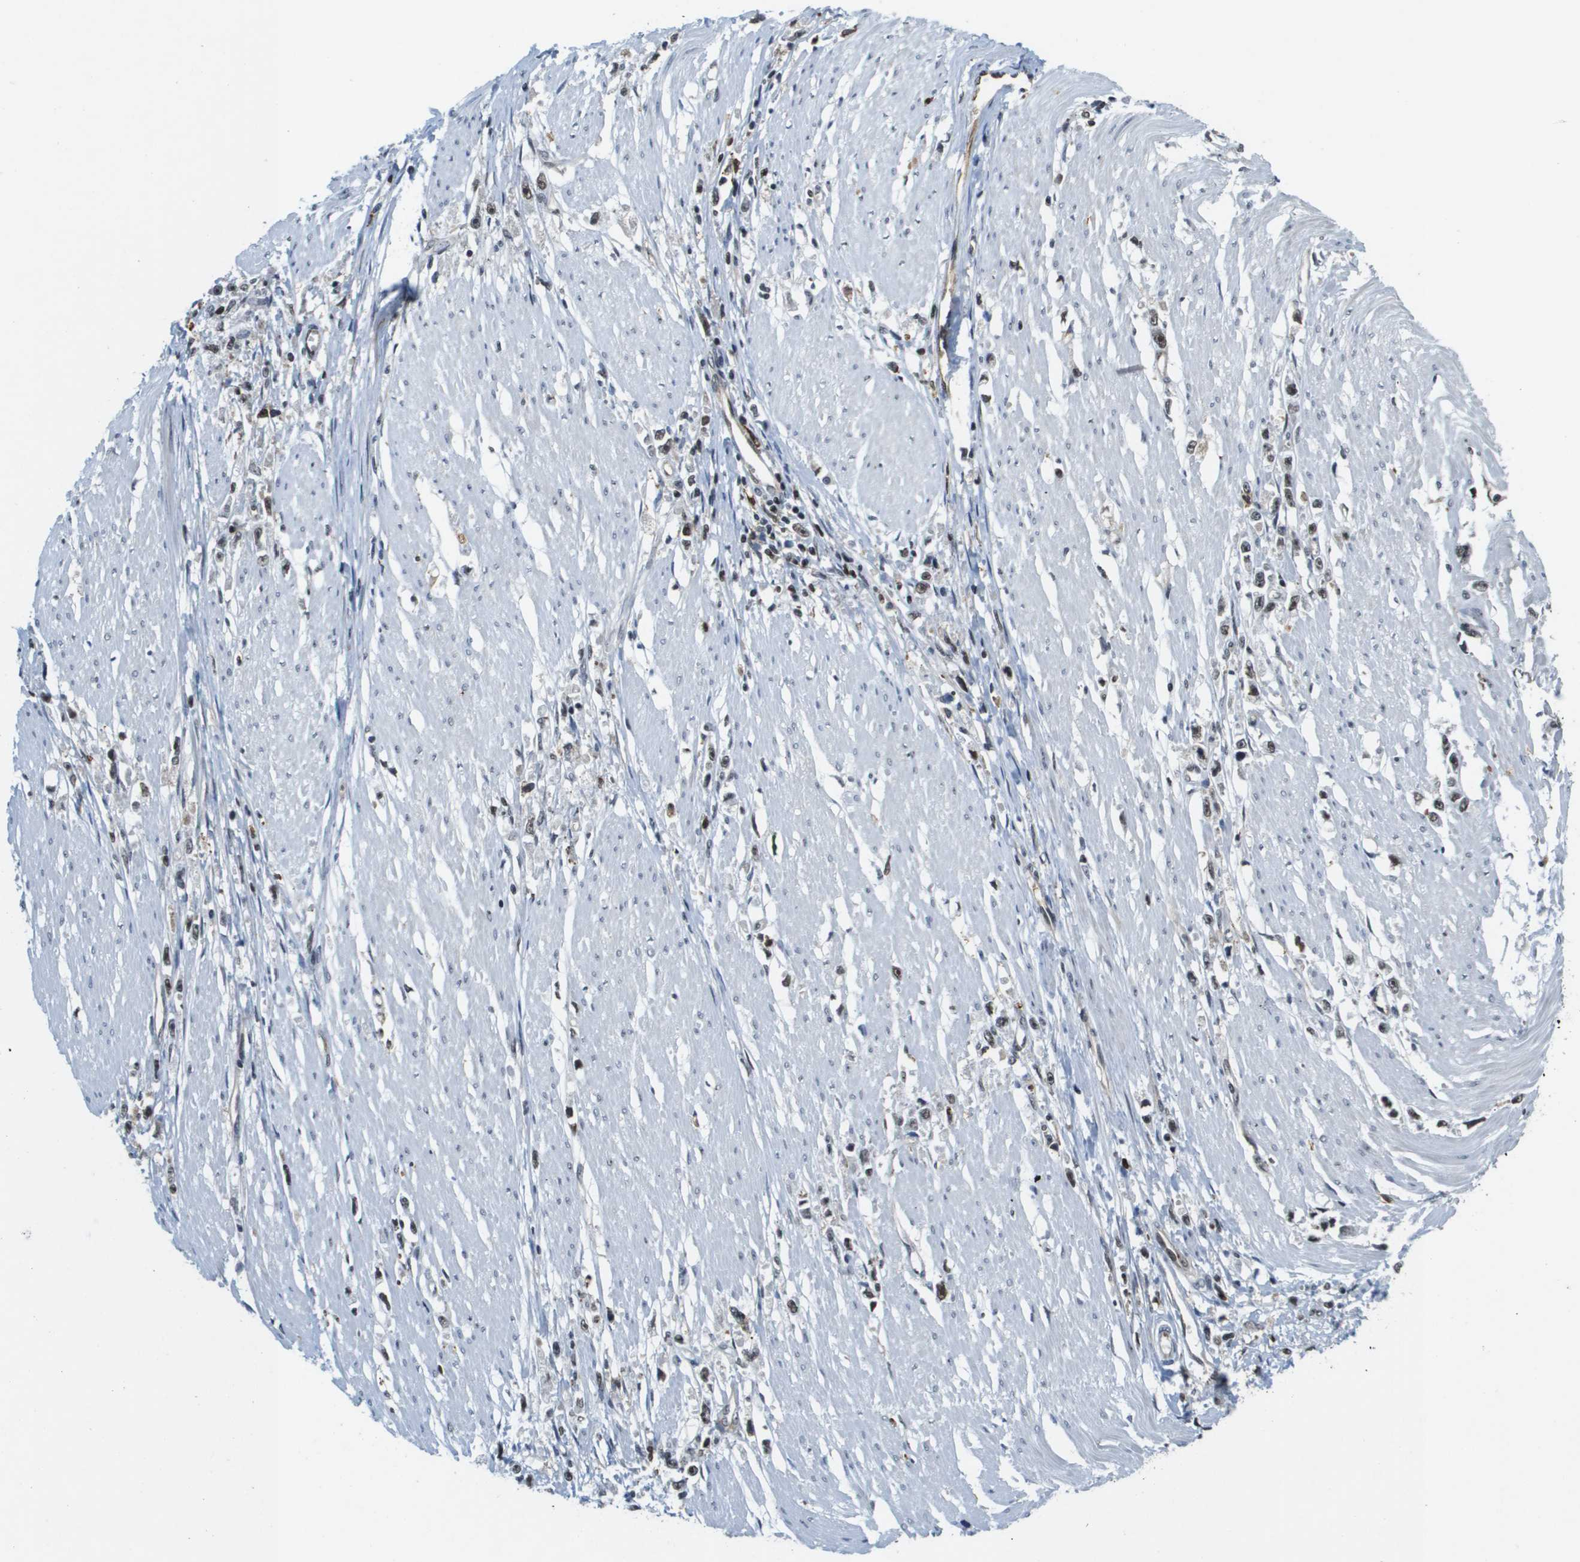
{"staining": {"intensity": "strong", "quantity": "25%-75%", "location": "nuclear"}, "tissue": "stomach cancer", "cell_type": "Tumor cells", "image_type": "cancer", "snomed": [{"axis": "morphology", "description": "Adenocarcinoma, NOS"}, {"axis": "topography", "description": "Stomach"}], "caption": "IHC photomicrograph of stomach cancer (adenocarcinoma) stained for a protein (brown), which exhibits high levels of strong nuclear positivity in approximately 25%-75% of tumor cells.", "gene": "EP400", "patient": {"sex": "female", "age": 59}}